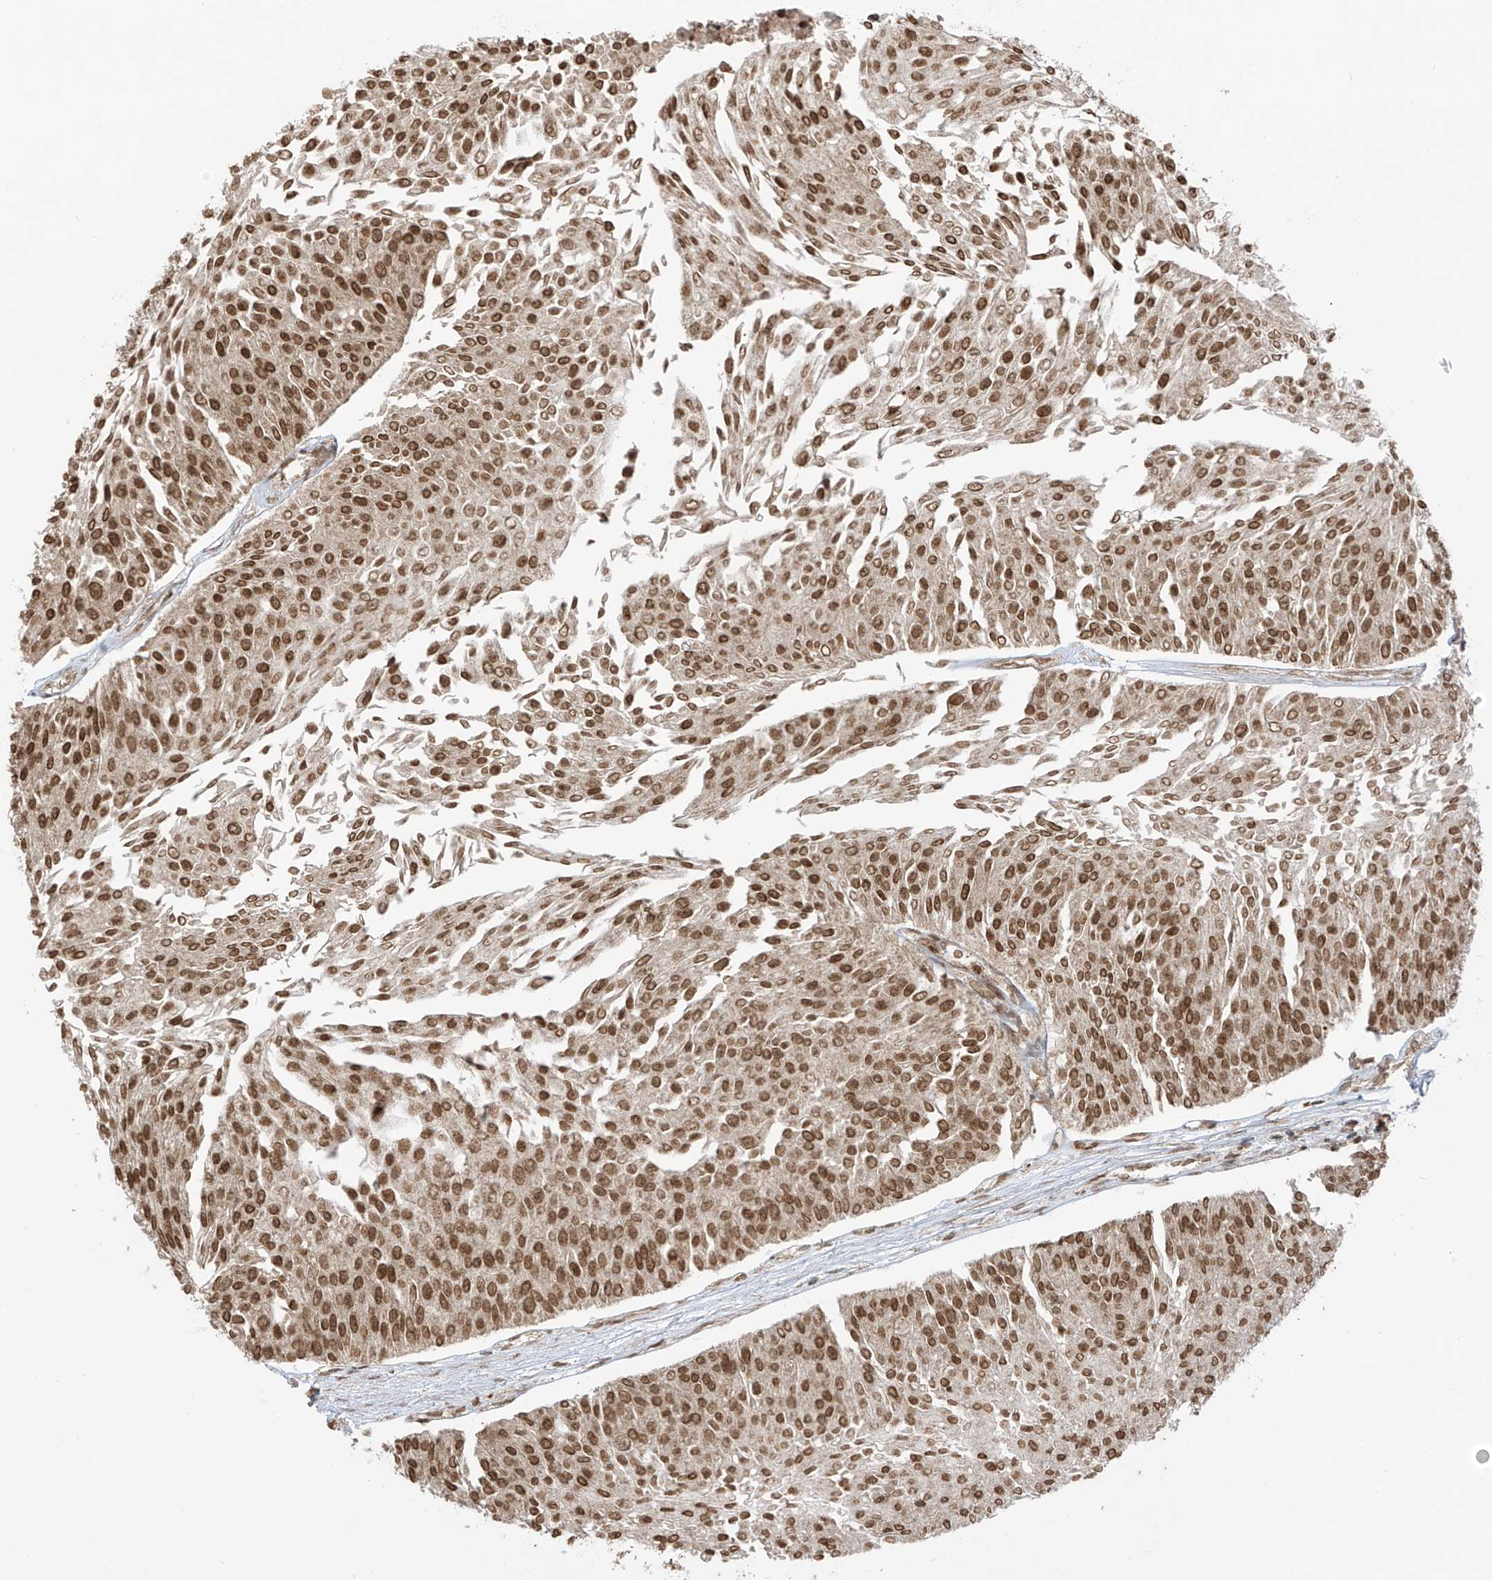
{"staining": {"intensity": "strong", "quantity": ">75%", "location": "nuclear"}, "tissue": "urothelial cancer", "cell_type": "Tumor cells", "image_type": "cancer", "snomed": [{"axis": "morphology", "description": "Urothelial carcinoma, Low grade"}, {"axis": "topography", "description": "Urinary bladder"}], "caption": "Immunohistochemistry (IHC) (DAB (3,3'-diaminobenzidine)) staining of low-grade urothelial carcinoma demonstrates strong nuclear protein positivity in about >75% of tumor cells.", "gene": "KPNB1", "patient": {"sex": "male", "age": 67}}